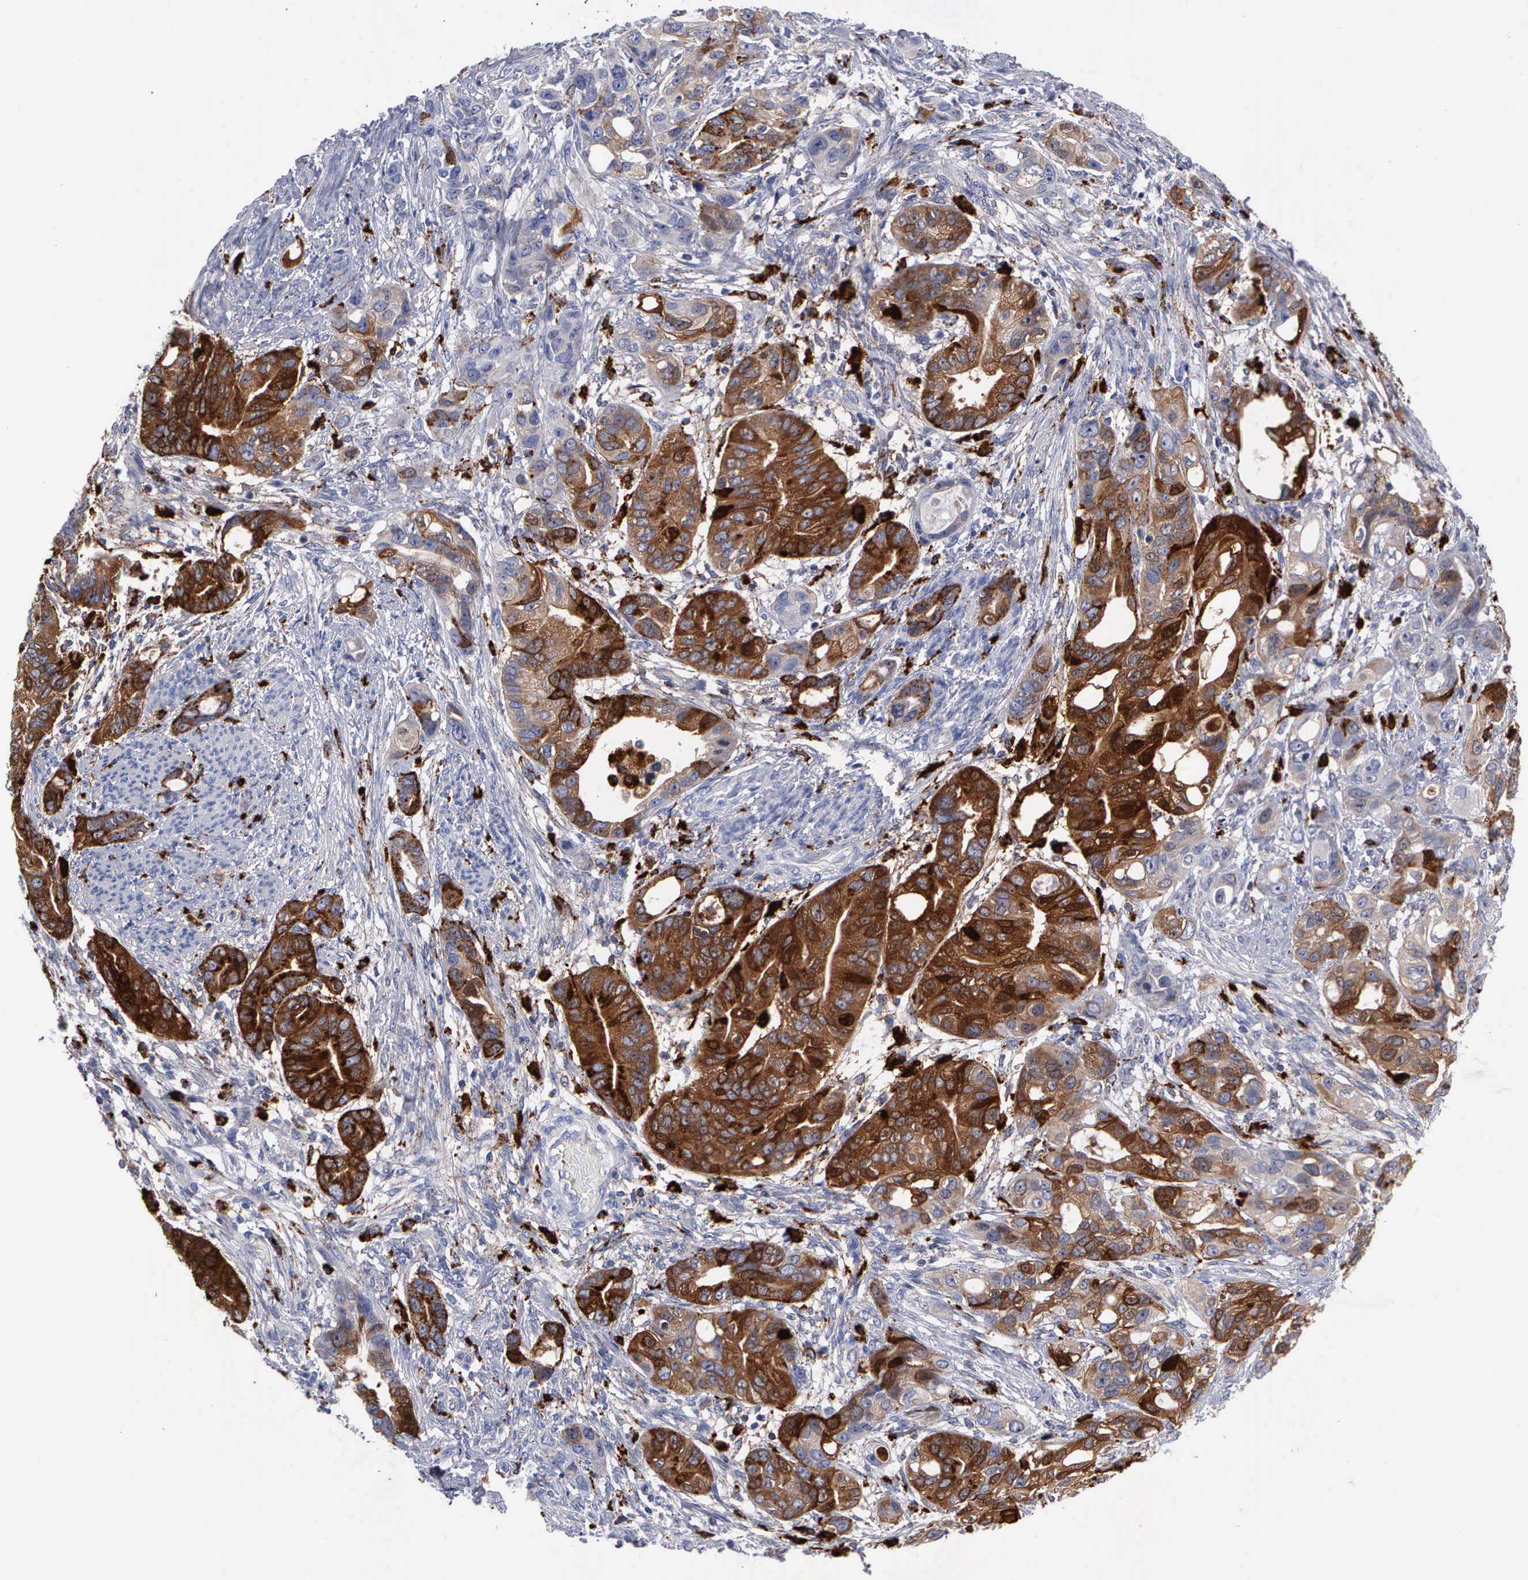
{"staining": {"intensity": "strong", "quantity": ">75%", "location": "cytoplasmic/membranous"}, "tissue": "stomach cancer", "cell_type": "Tumor cells", "image_type": "cancer", "snomed": [{"axis": "morphology", "description": "Adenocarcinoma, NOS"}, {"axis": "topography", "description": "Stomach, upper"}], "caption": "IHC (DAB (3,3'-diaminobenzidine)) staining of human stomach adenocarcinoma demonstrates strong cytoplasmic/membranous protein positivity in about >75% of tumor cells.", "gene": "CTSH", "patient": {"sex": "male", "age": 47}}